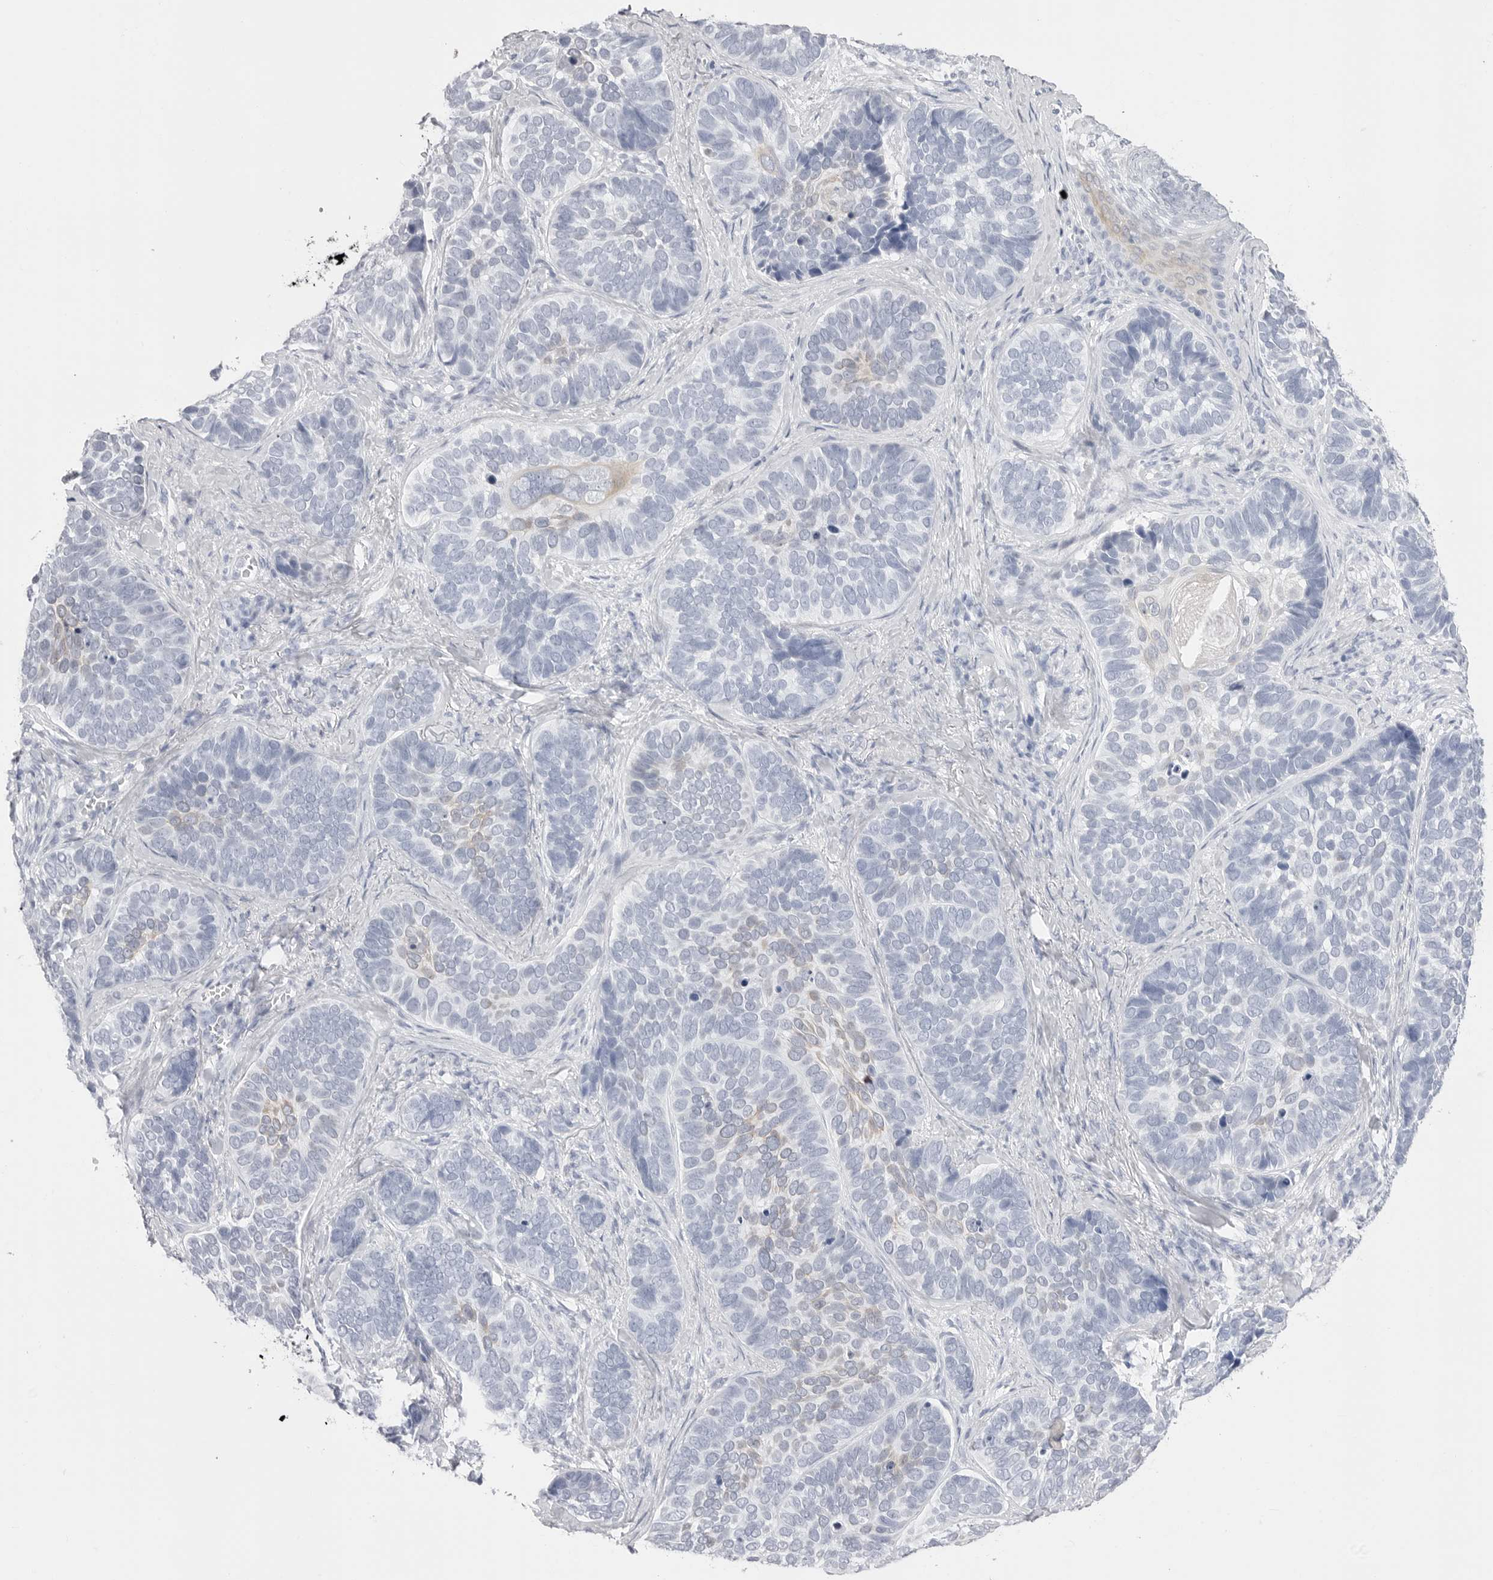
{"staining": {"intensity": "negative", "quantity": "none", "location": "none"}, "tissue": "skin cancer", "cell_type": "Tumor cells", "image_type": "cancer", "snomed": [{"axis": "morphology", "description": "Basal cell carcinoma"}, {"axis": "topography", "description": "Skin"}], "caption": "An IHC image of skin cancer is shown. There is no staining in tumor cells of skin cancer.", "gene": "TSSK1B", "patient": {"sex": "male", "age": 62}}